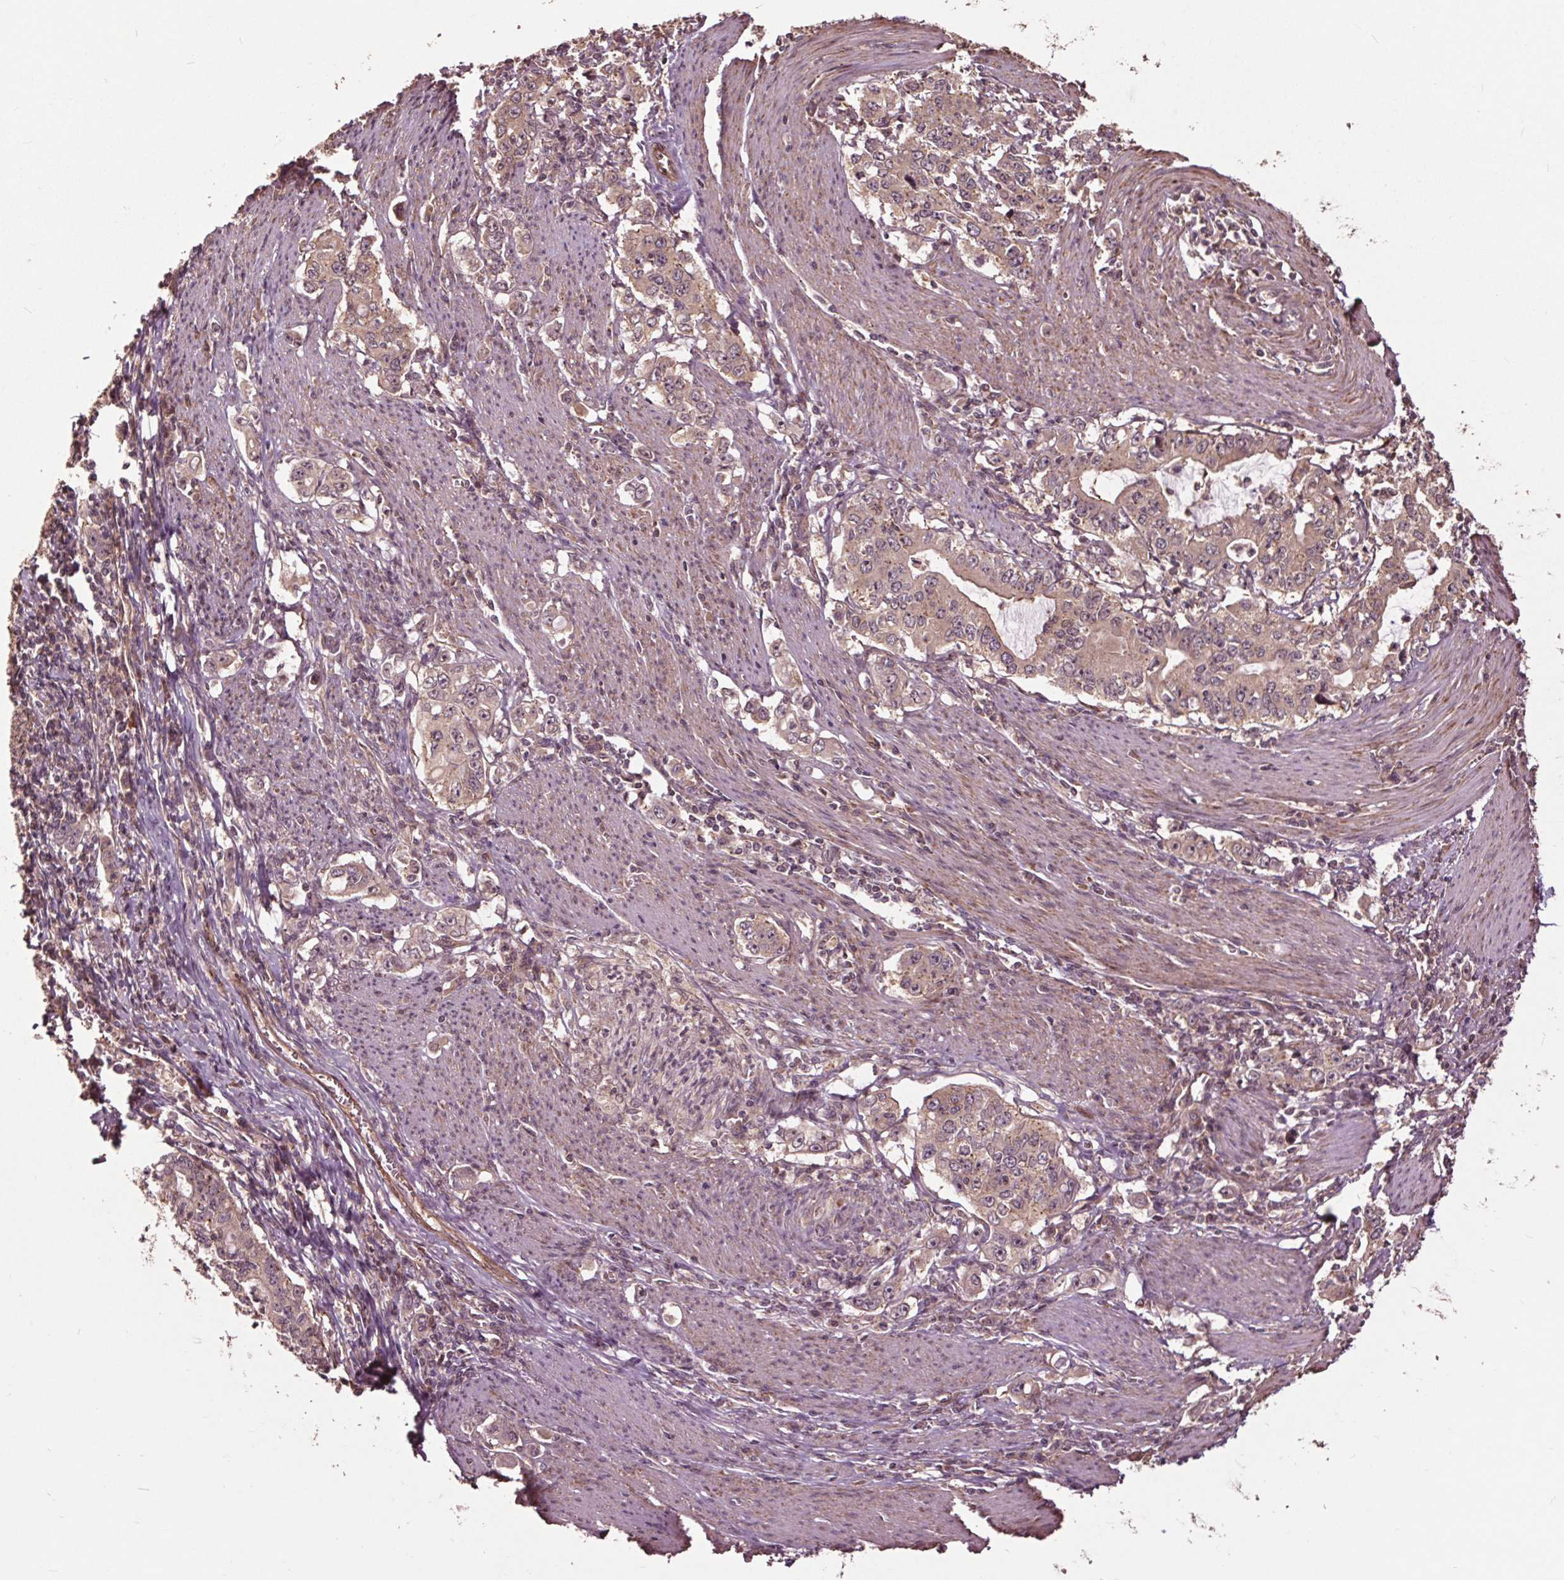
{"staining": {"intensity": "weak", "quantity": ">75%", "location": "cytoplasmic/membranous"}, "tissue": "stomach cancer", "cell_type": "Tumor cells", "image_type": "cancer", "snomed": [{"axis": "morphology", "description": "Adenocarcinoma, NOS"}, {"axis": "topography", "description": "Stomach, lower"}], "caption": "Immunohistochemistry (IHC) histopathology image of adenocarcinoma (stomach) stained for a protein (brown), which demonstrates low levels of weak cytoplasmic/membranous staining in about >75% of tumor cells.", "gene": "CEP95", "patient": {"sex": "female", "age": 72}}